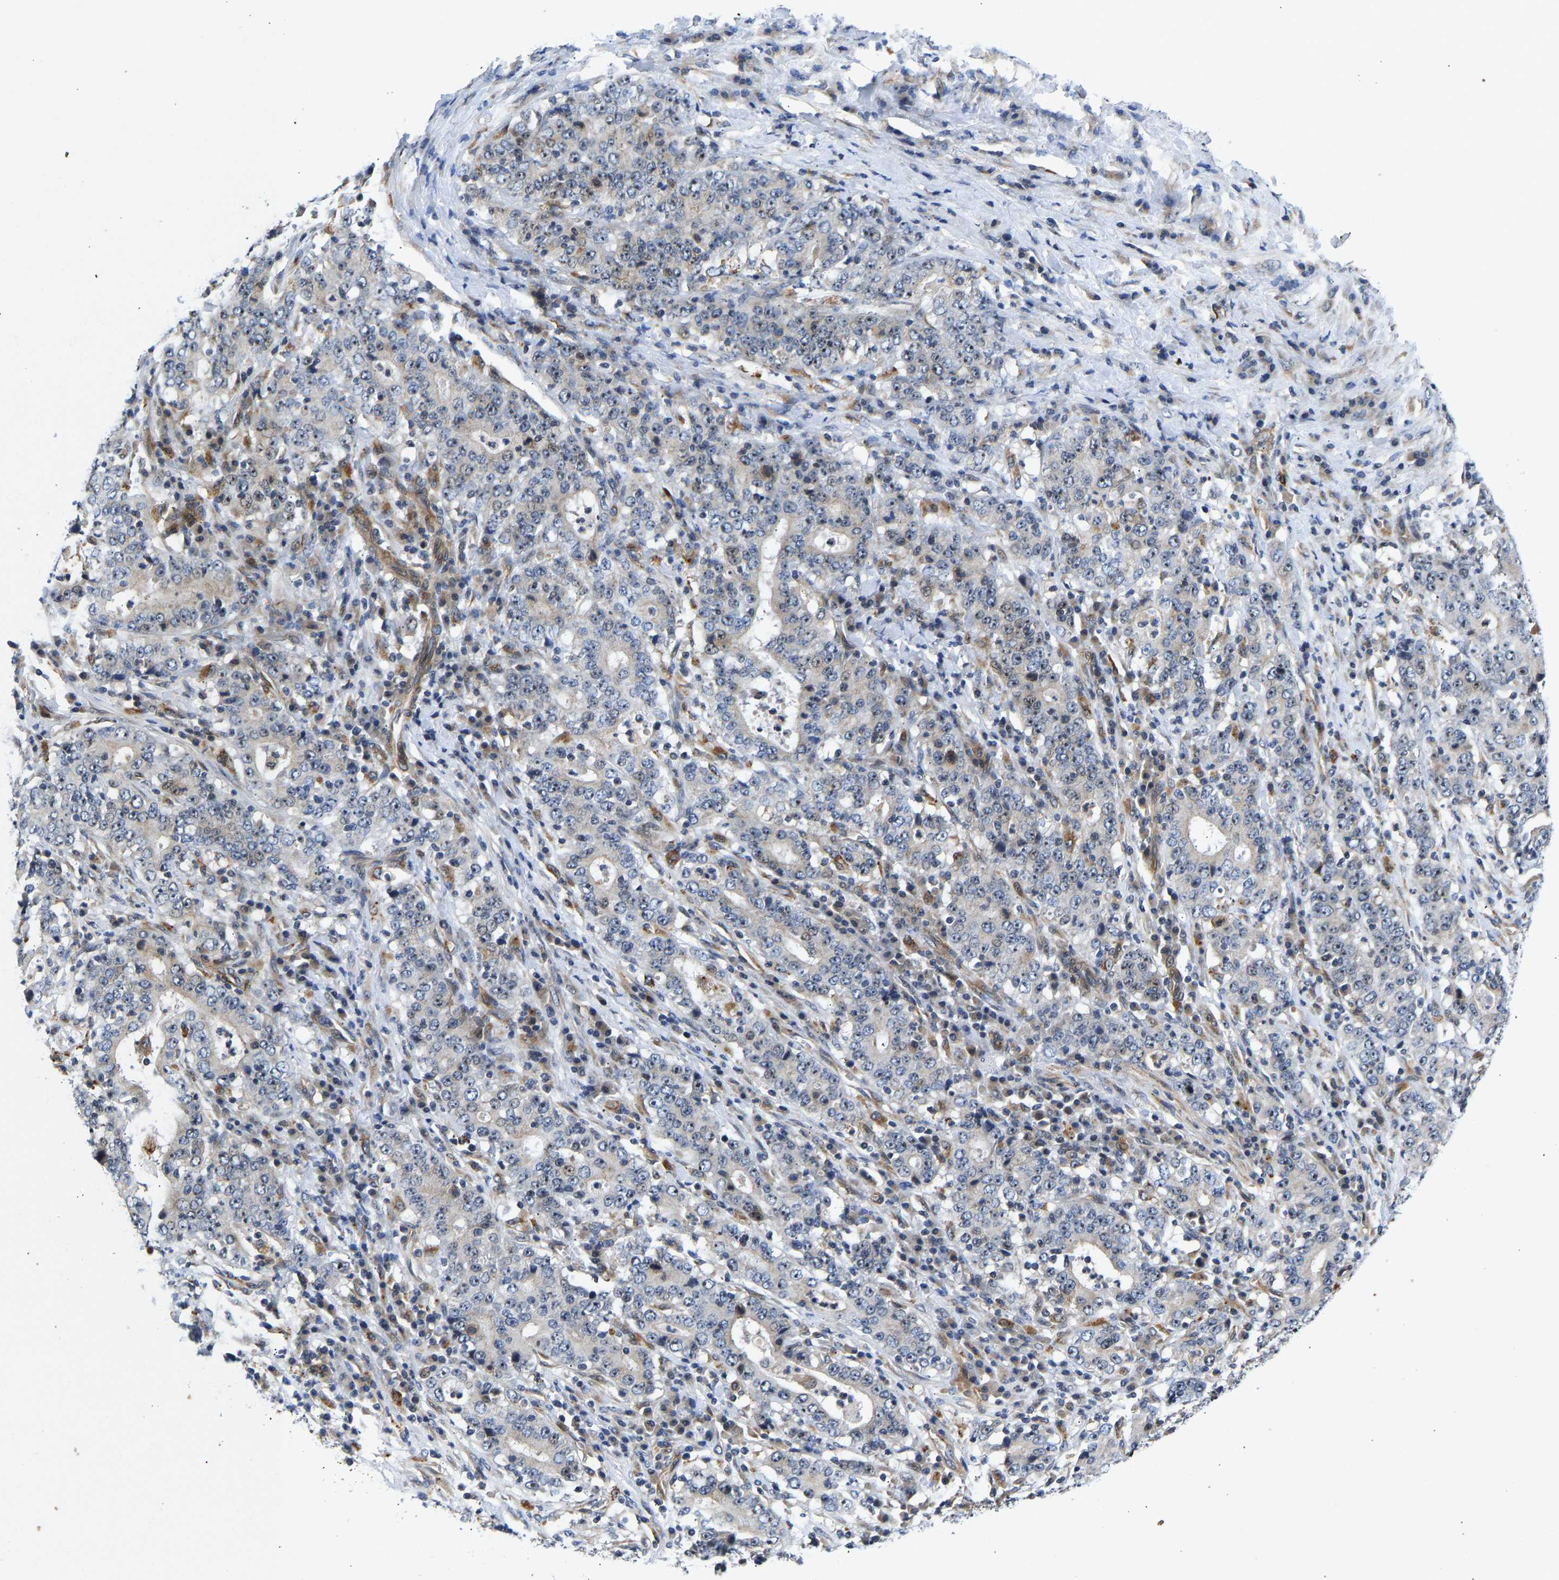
{"staining": {"intensity": "weak", "quantity": "25%-75%", "location": "nuclear"}, "tissue": "stomach cancer", "cell_type": "Tumor cells", "image_type": "cancer", "snomed": [{"axis": "morphology", "description": "Normal tissue, NOS"}, {"axis": "morphology", "description": "Adenocarcinoma, NOS"}, {"axis": "topography", "description": "Stomach, upper"}, {"axis": "topography", "description": "Stomach"}], "caption": "Immunohistochemical staining of stomach adenocarcinoma exhibits weak nuclear protein staining in approximately 25%-75% of tumor cells. (DAB (3,3'-diaminobenzidine) IHC, brown staining for protein, blue staining for nuclei).", "gene": "RESF1", "patient": {"sex": "male", "age": 59}}